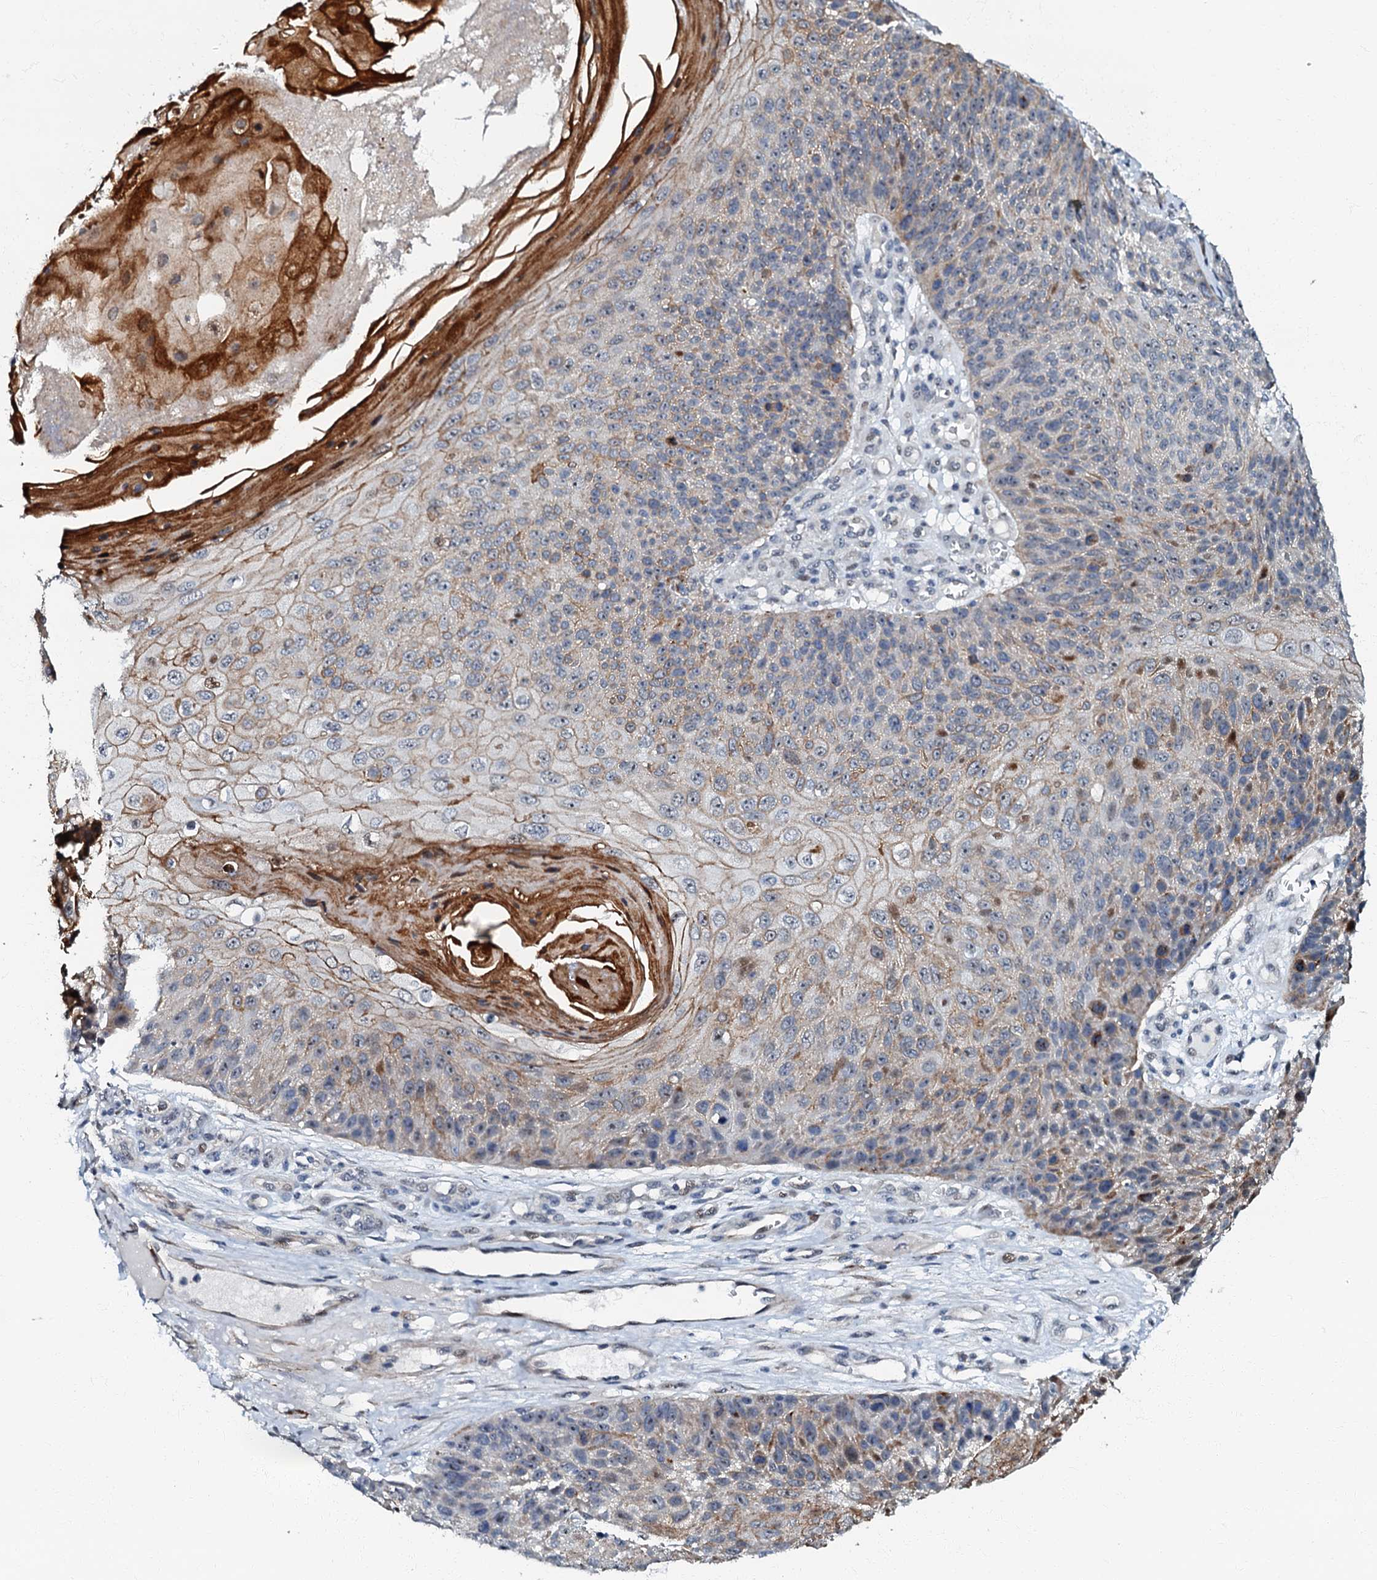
{"staining": {"intensity": "moderate", "quantity": "<25%", "location": "cytoplasmic/membranous"}, "tissue": "skin cancer", "cell_type": "Tumor cells", "image_type": "cancer", "snomed": [{"axis": "morphology", "description": "Squamous cell carcinoma, NOS"}, {"axis": "topography", "description": "Skin"}], "caption": "Brown immunohistochemical staining in skin squamous cell carcinoma exhibits moderate cytoplasmic/membranous positivity in approximately <25% of tumor cells.", "gene": "OLAH", "patient": {"sex": "female", "age": 88}}